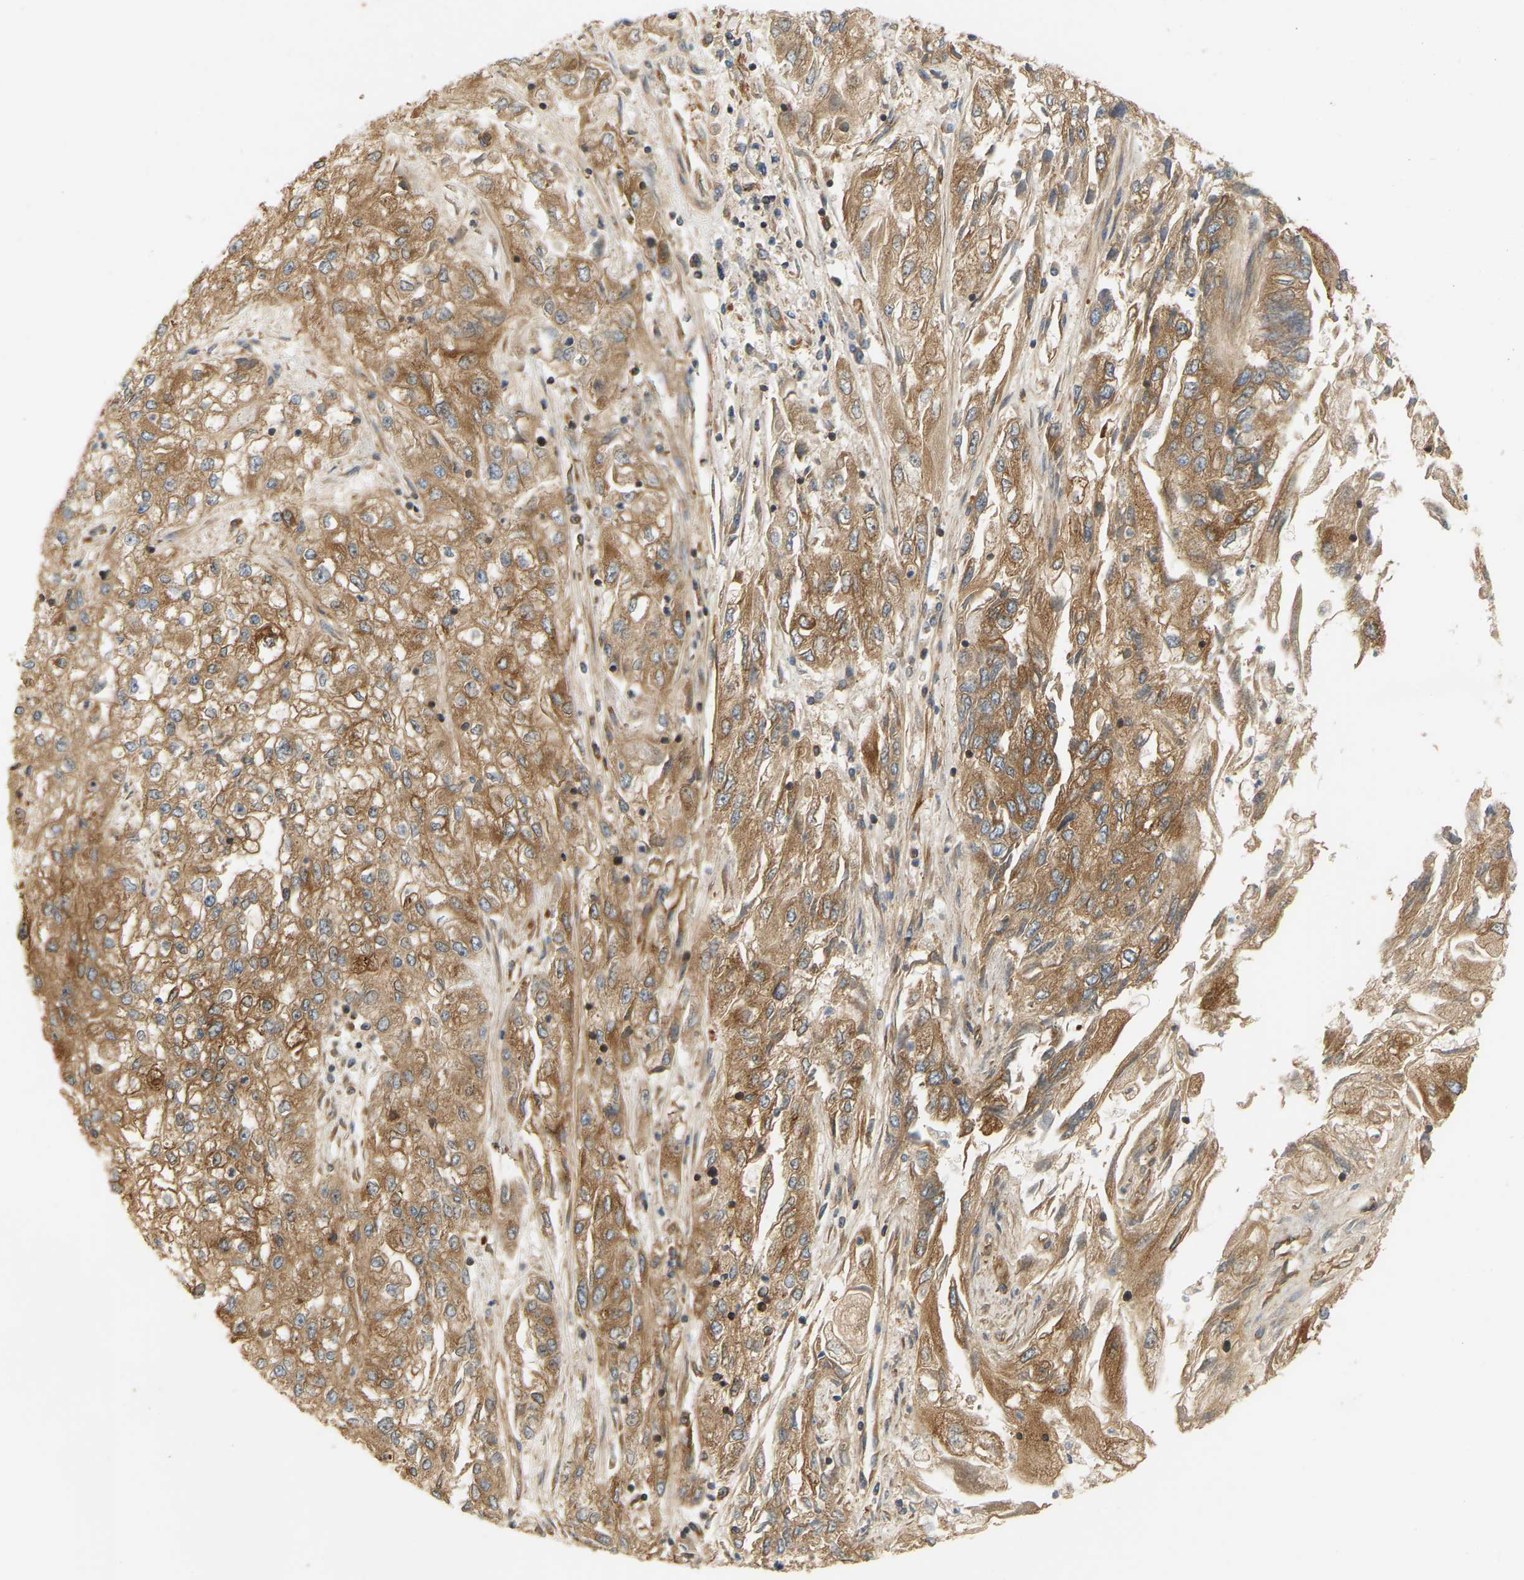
{"staining": {"intensity": "moderate", "quantity": ">75%", "location": "cytoplasmic/membranous"}, "tissue": "endometrial cancer", "cell_type": "Tumor cells", "image_type": "cancer", "snomed": [{"axis": "morphology", "description": "Adenocarcinoma, NOS"}, {"axis": "topography", "description": "Endometrium"}], "caption": "Moderate cytoplasmic/membranous staining for a protein is seen in about >75% of tumor cells of endometrial cancer using IHC.", "gene": "AKAP13", "patient": {"sex": "female", "age": 49}}